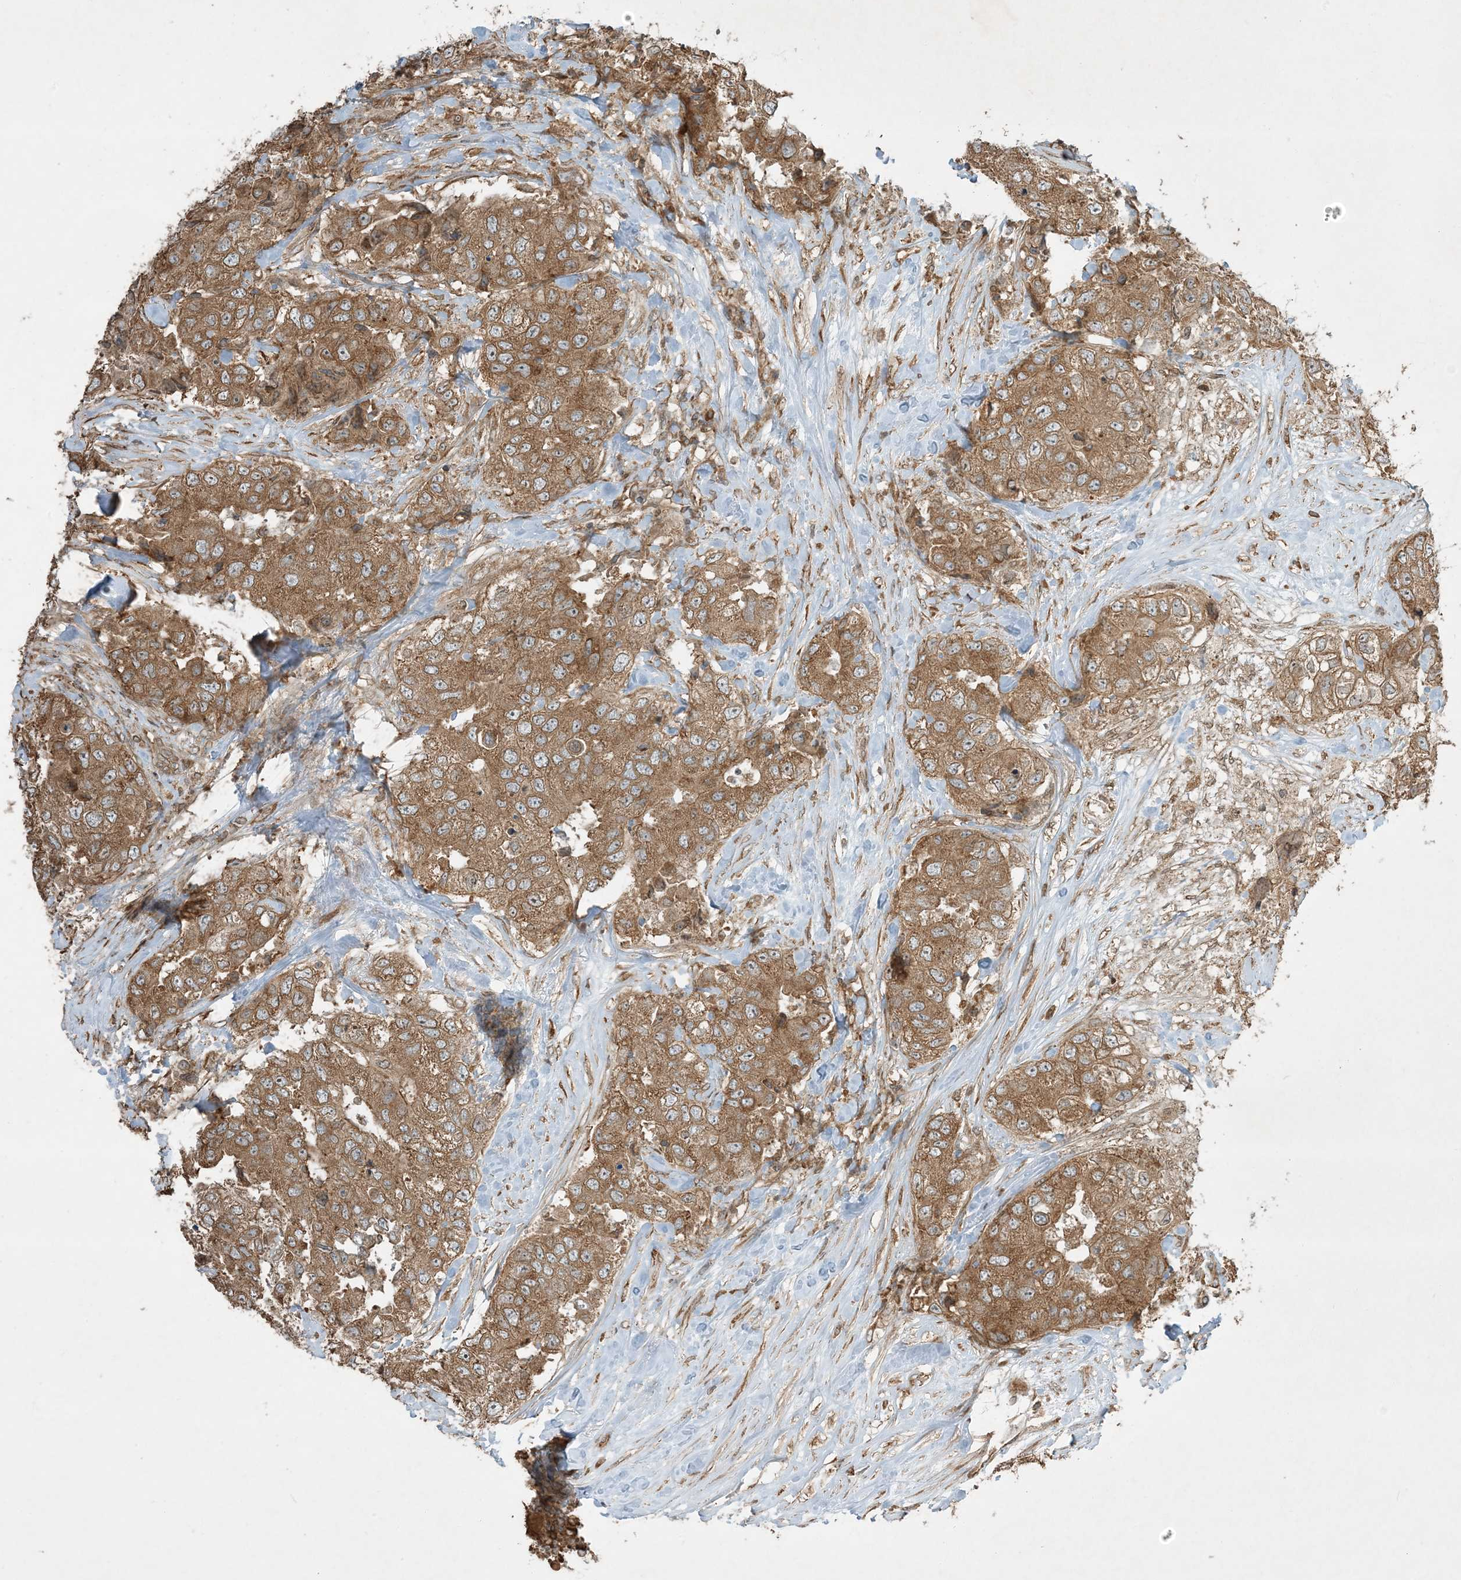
{"staining": {"intensity": "moderate", "quantity": ">75%", "location": "cytoplasmic/membranous"}, "tissue": "breast cancer", "cell_type": "Tumor cells", "image_type": "cancer", "snomed": [{"axis": "morphology", "description": "Duct carcinoma"}, {"axis": "topography", "description": "Breast"}], "caption": "Brown immunohistochemical staining in intraductal carcinoma (breast) reveals moderate cytoplasmic/membranous positivity in approximately >75% of tumor cells. (DAB (3,3'-diaminobenzidine) = brown stain, brightfield microscopy at high magnification).", "gene": "COMMD8", "patient": {"sex": "female", "age": 62}}